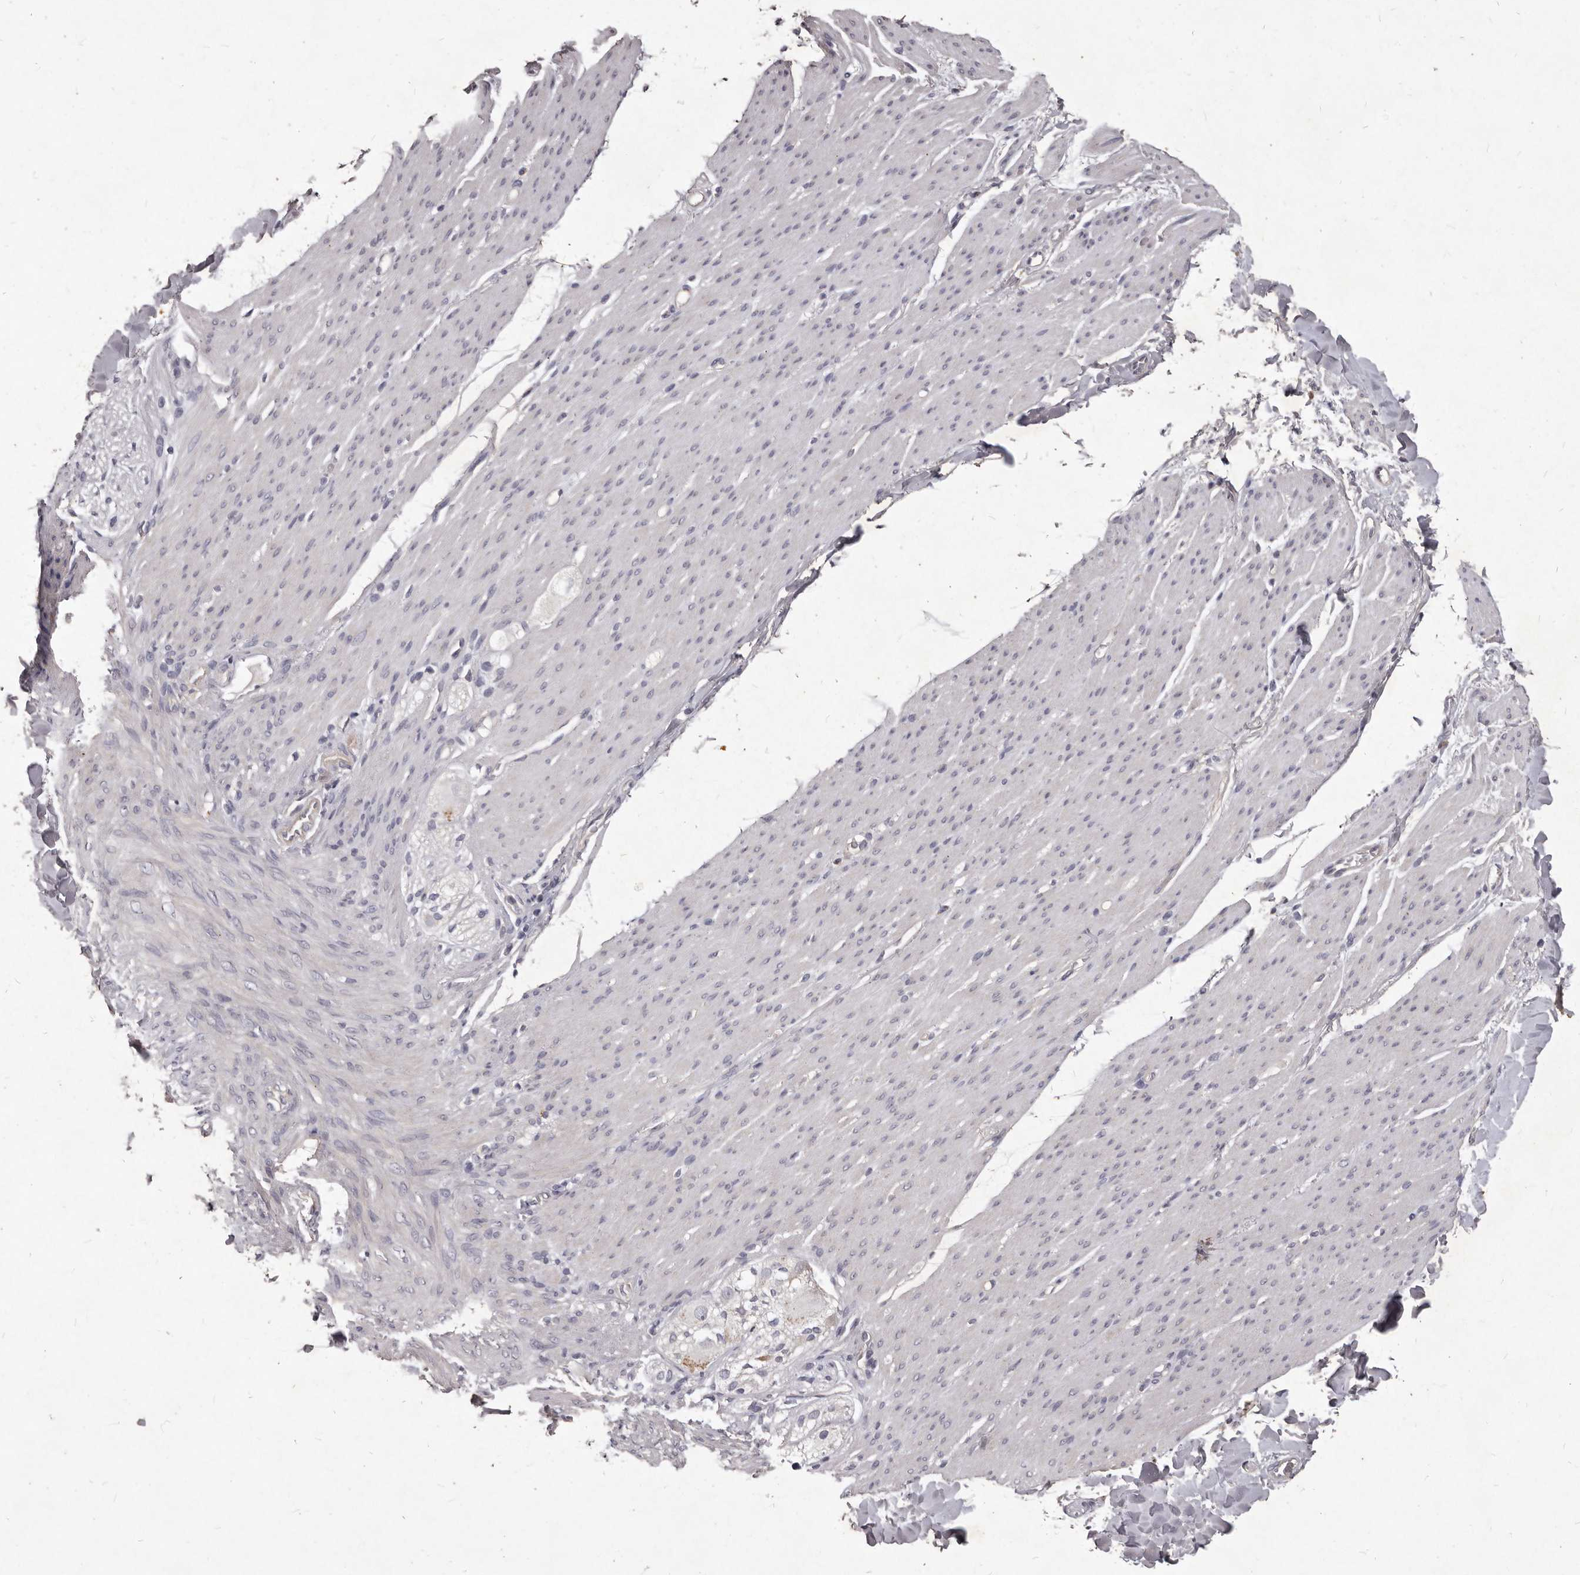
{"staining": {"intensity": "negative", "quantity": "none", "location": "none"}, "tissue": "smooth muscle", "cell_type": "Smooth muscle cells", "image_type": "normal", "snomed": [{"axis": "morphology", "description": "Normal tissue, NOS"}, {"axis": "topography", "description": "Colon"}, {"axis": "topography", "description": "Peripheral nerve tissue"}], "caption": "Smooth muscle cells are negative for protein expression in unremarkable human smooth muscle.", "gene": "GPRC5C", "patient": {"sex": "female", "age": 61}}